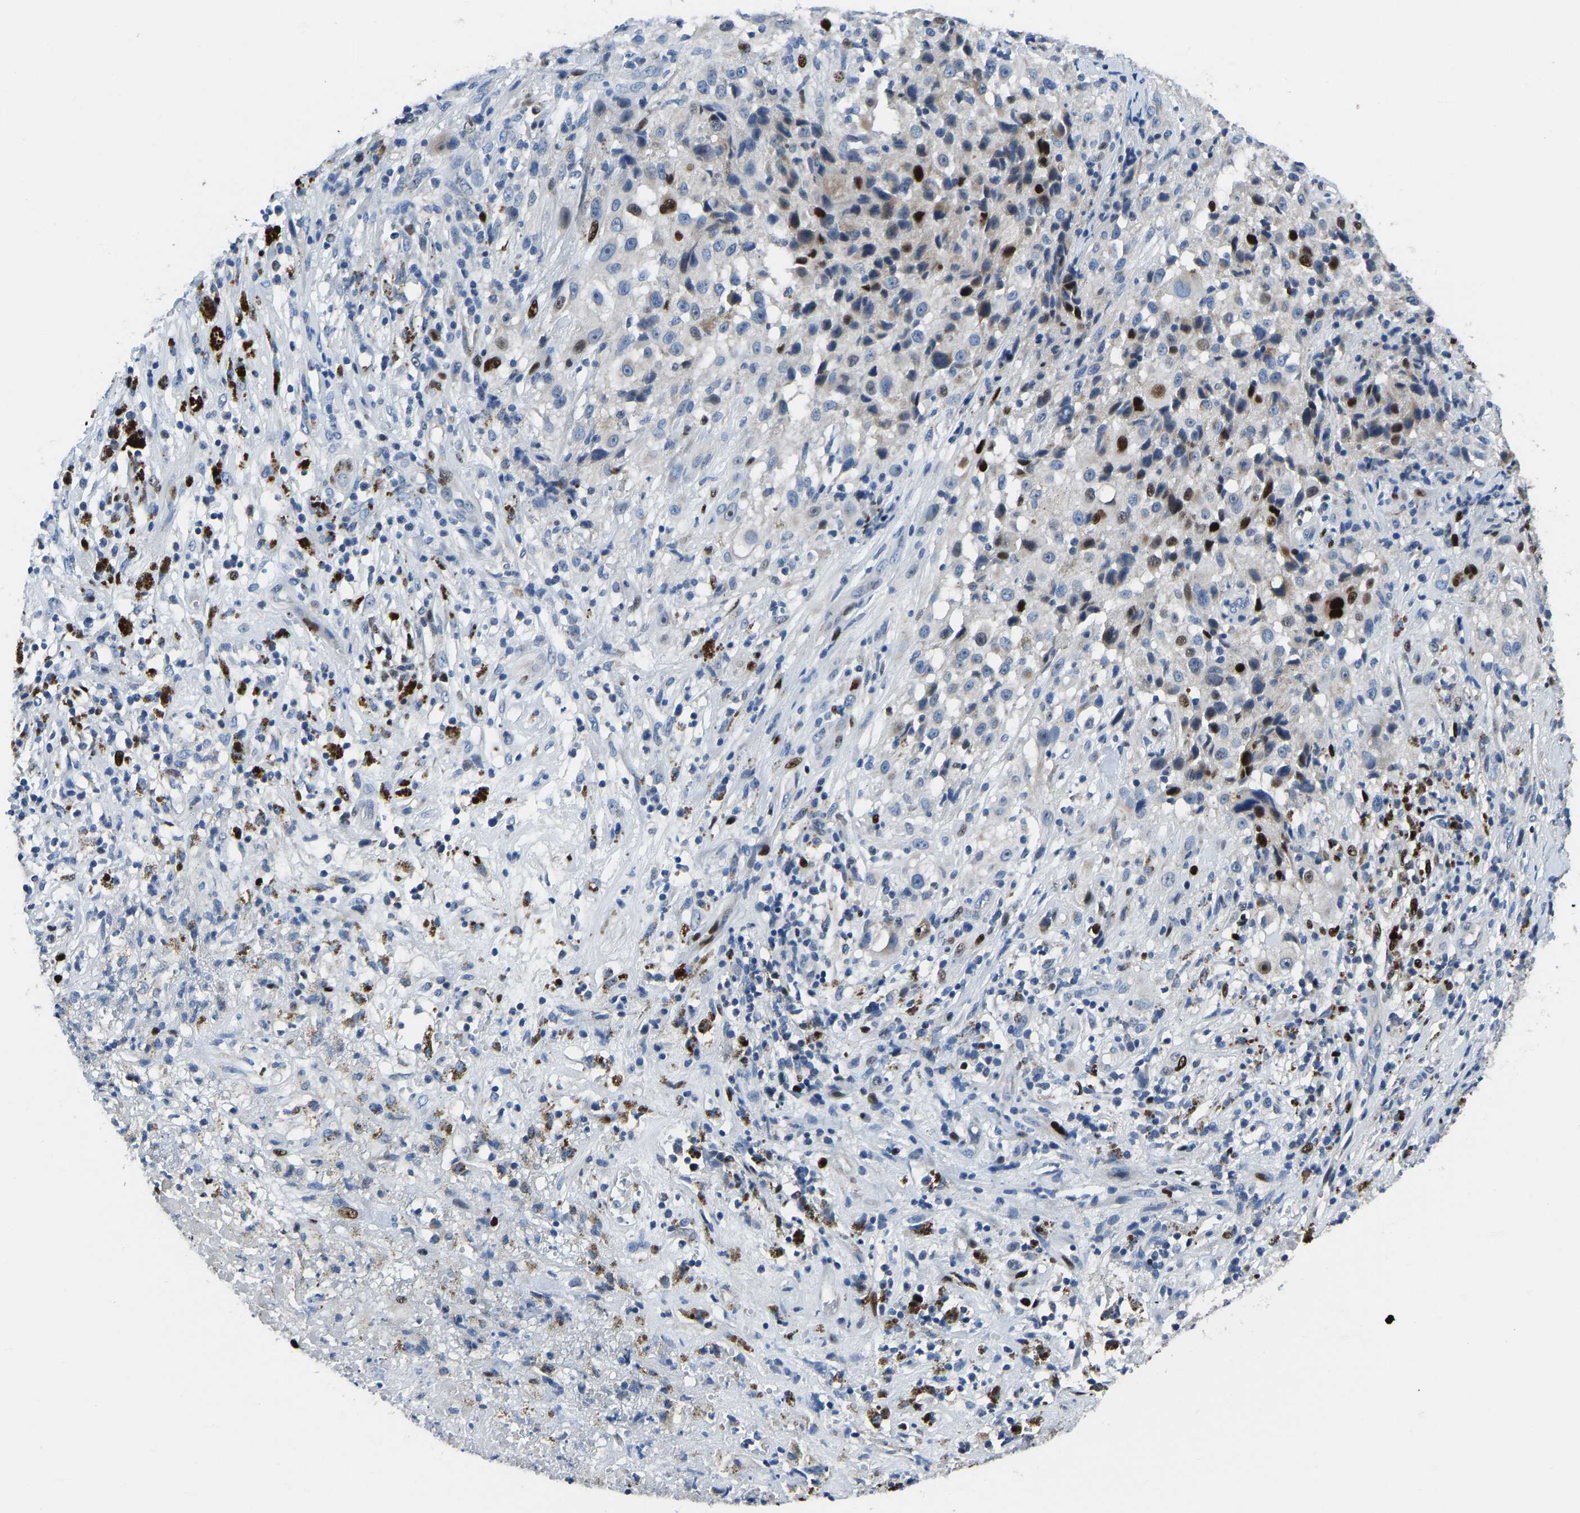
{"staining": {"intensity": "strong", "quantity": "<25%", "location": "nuclear"}, "tissue": "melanoma", "cell_type": "Tumor cells", "image_type": "cancer", "snomed": [{"axis": "morphology", "description": "Necrosis, NOS"}, {"axis": "morphology", "description": "Malignant melanoma, NOS"}, {"axis": "topography", "description": "Skin"}], "caption": "IHC staining of melanoma, which shows medium levels of strong nuclear expression in about <25% of tumor cells indicating strong nuclear protein expression. The staining was performed using DAB (3,3'-diaminobenzidine) (brown) for protein detection and nuclei were counterstained in hematoxylin (blue).", "gene": "EGR1", "patient": {"sex": "female", "age": 87}}